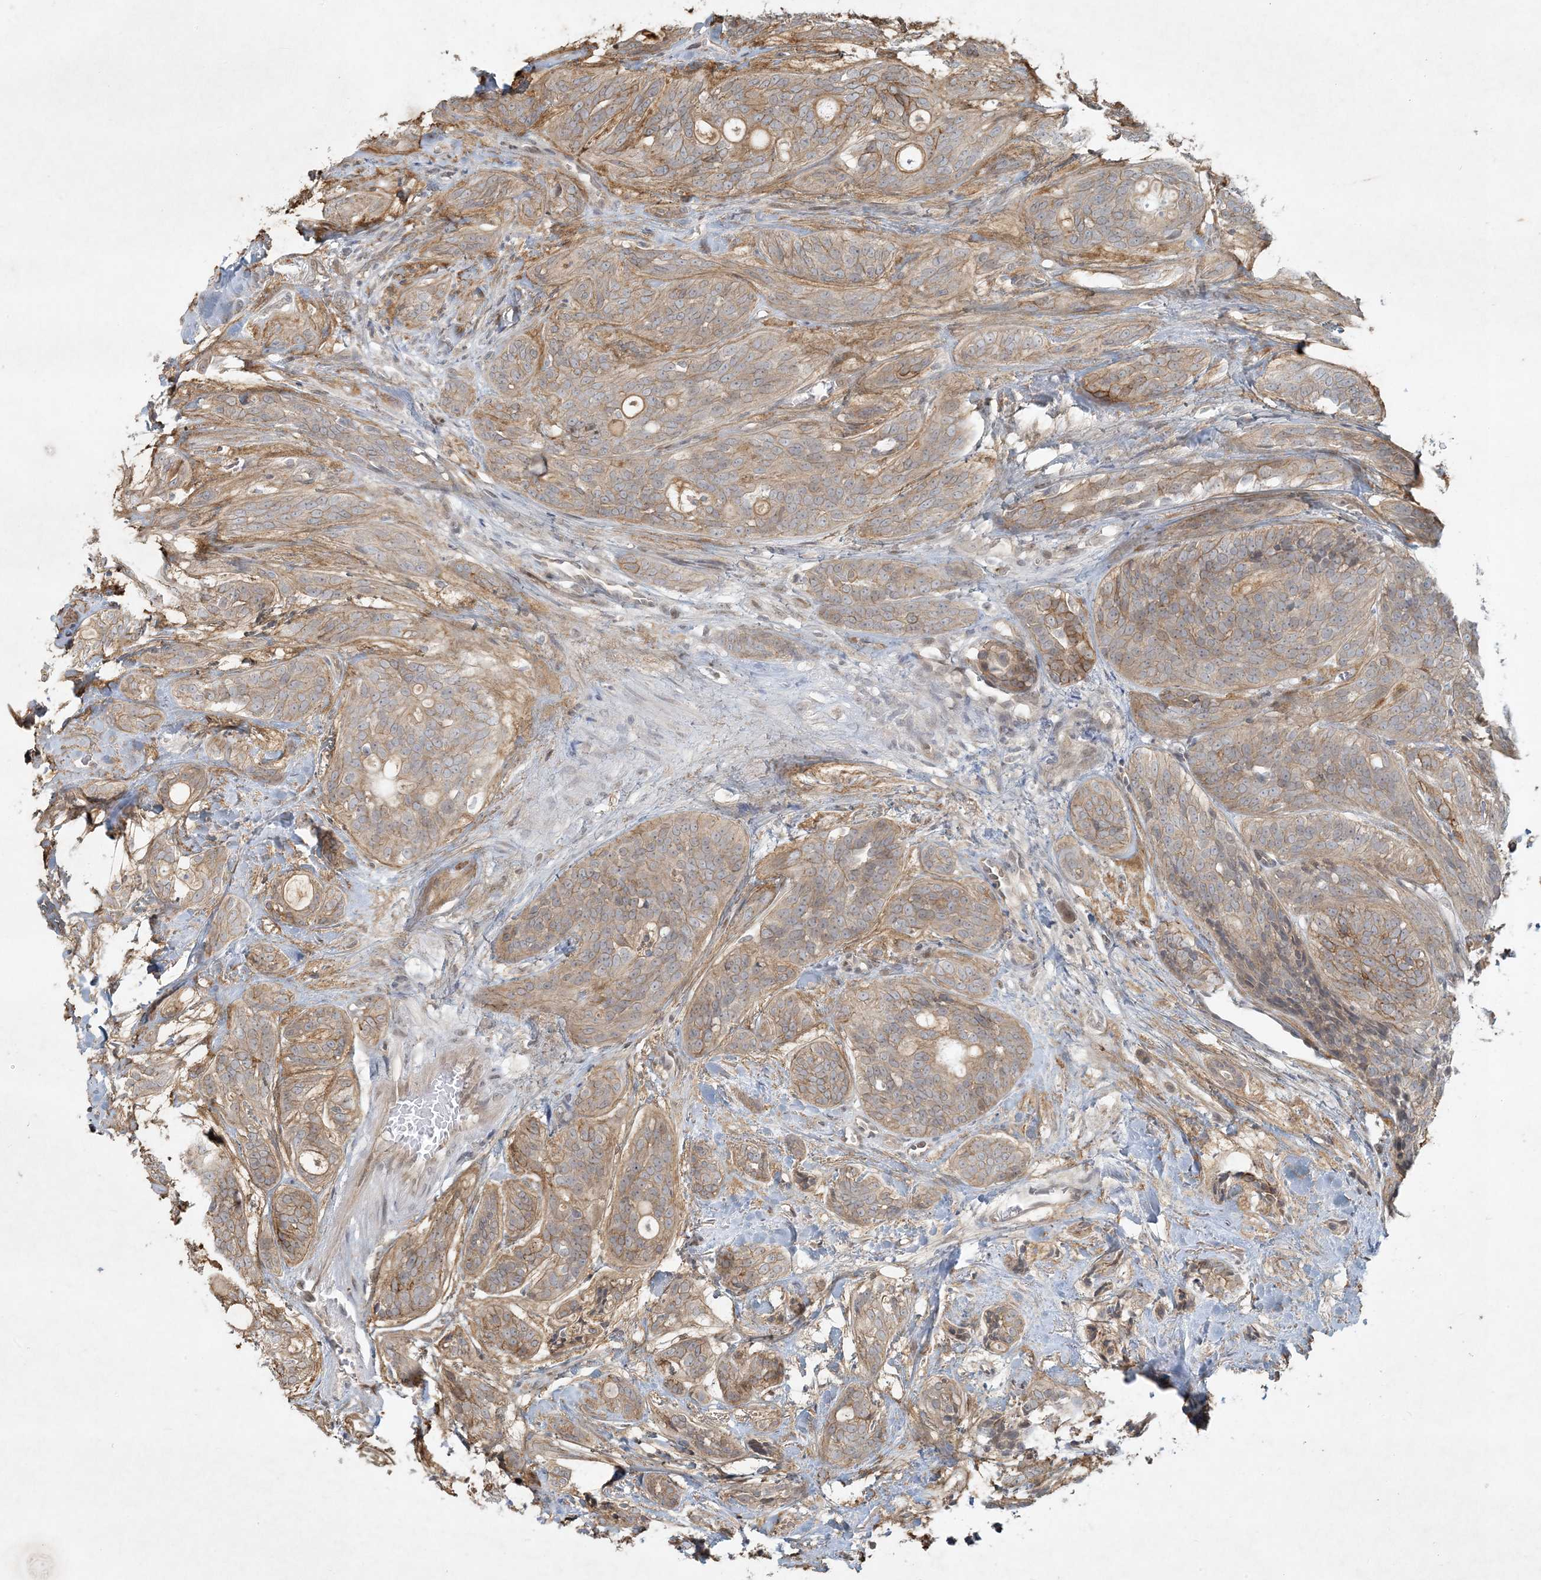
{"staining": {"intensity": "moderate", "quantity": "<25%", "location": "cytoplasmic/membranous"}, "tissue": "head and neck cancer", "cell_type": "Tumor cells", "image_type": "cancer", "snomed": [{"axis": "morphology", "description": "Adenocarcinoma, NOS"}, {"axis": "topography", "description": "Head-Neck"}], "caption": "A brown stain shows moderate cytoplasmic/membranous expression of a protein in human head and neck adenocarcinoma tumor cells. The protein of interest is stained brown, and the nuclei are stained in blue (DAB IHC with brightfield microscopy, high magnification).", "gene": "BCORL1", "patient": {"sex": "male", "age": 66}}